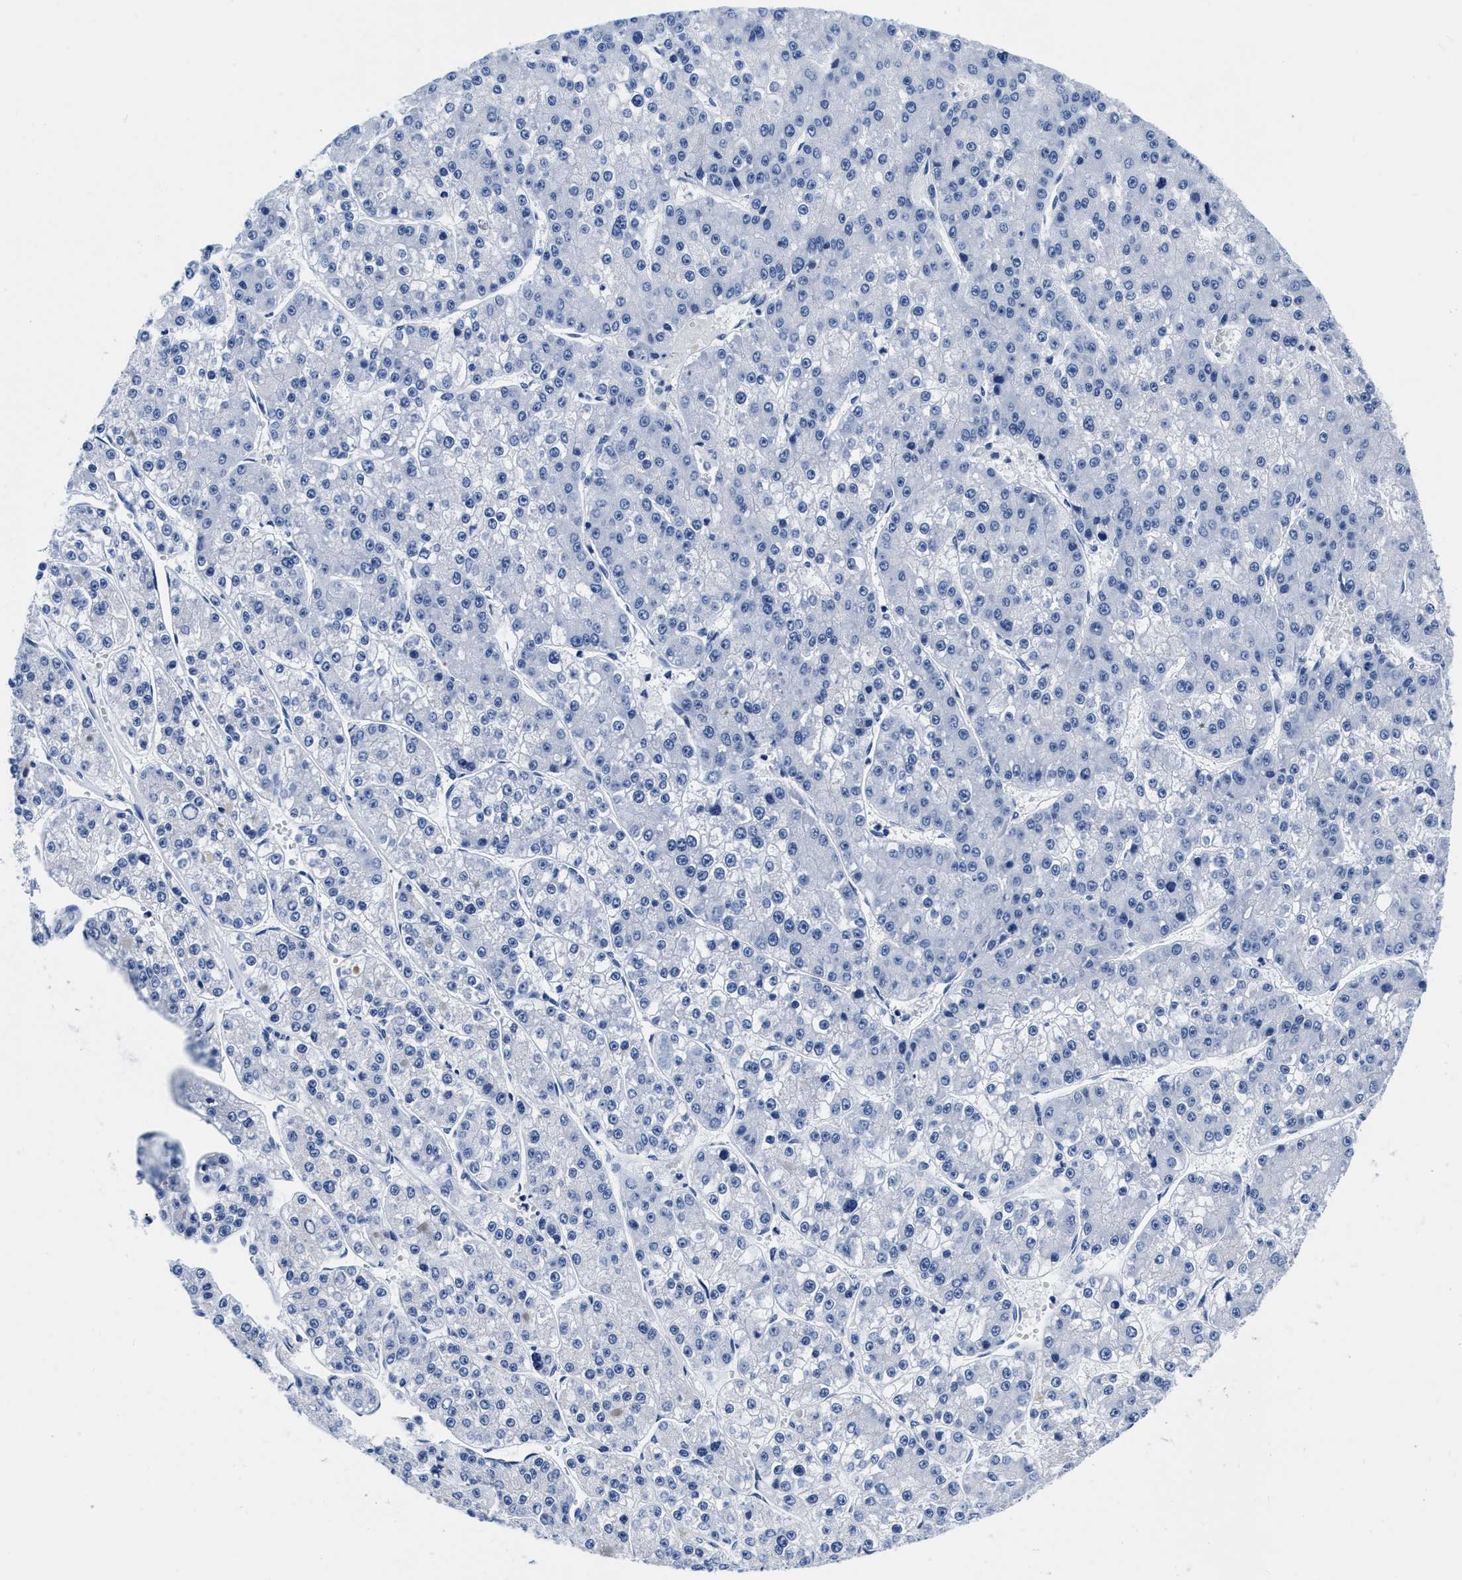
{"staining": {"intensity": "negative", "quantity": "none", "location": "none"}, "tissue": "liver cancer", "cell_type": "Tumor cells", "image_type": "cancer", "snomed": [{"axis": "morphology", "description": "Carcinoma, Hepatocellular, NOS"}, {"axis": "topography", "description": "Liver"}], "caption": "Liver cancer (hepatocellular carcinoma) was stained to show a protein in brown. There is no significant expression in tumor cells.", "gene": "CER1", "patient": {"sex": "female", "age": 73}}